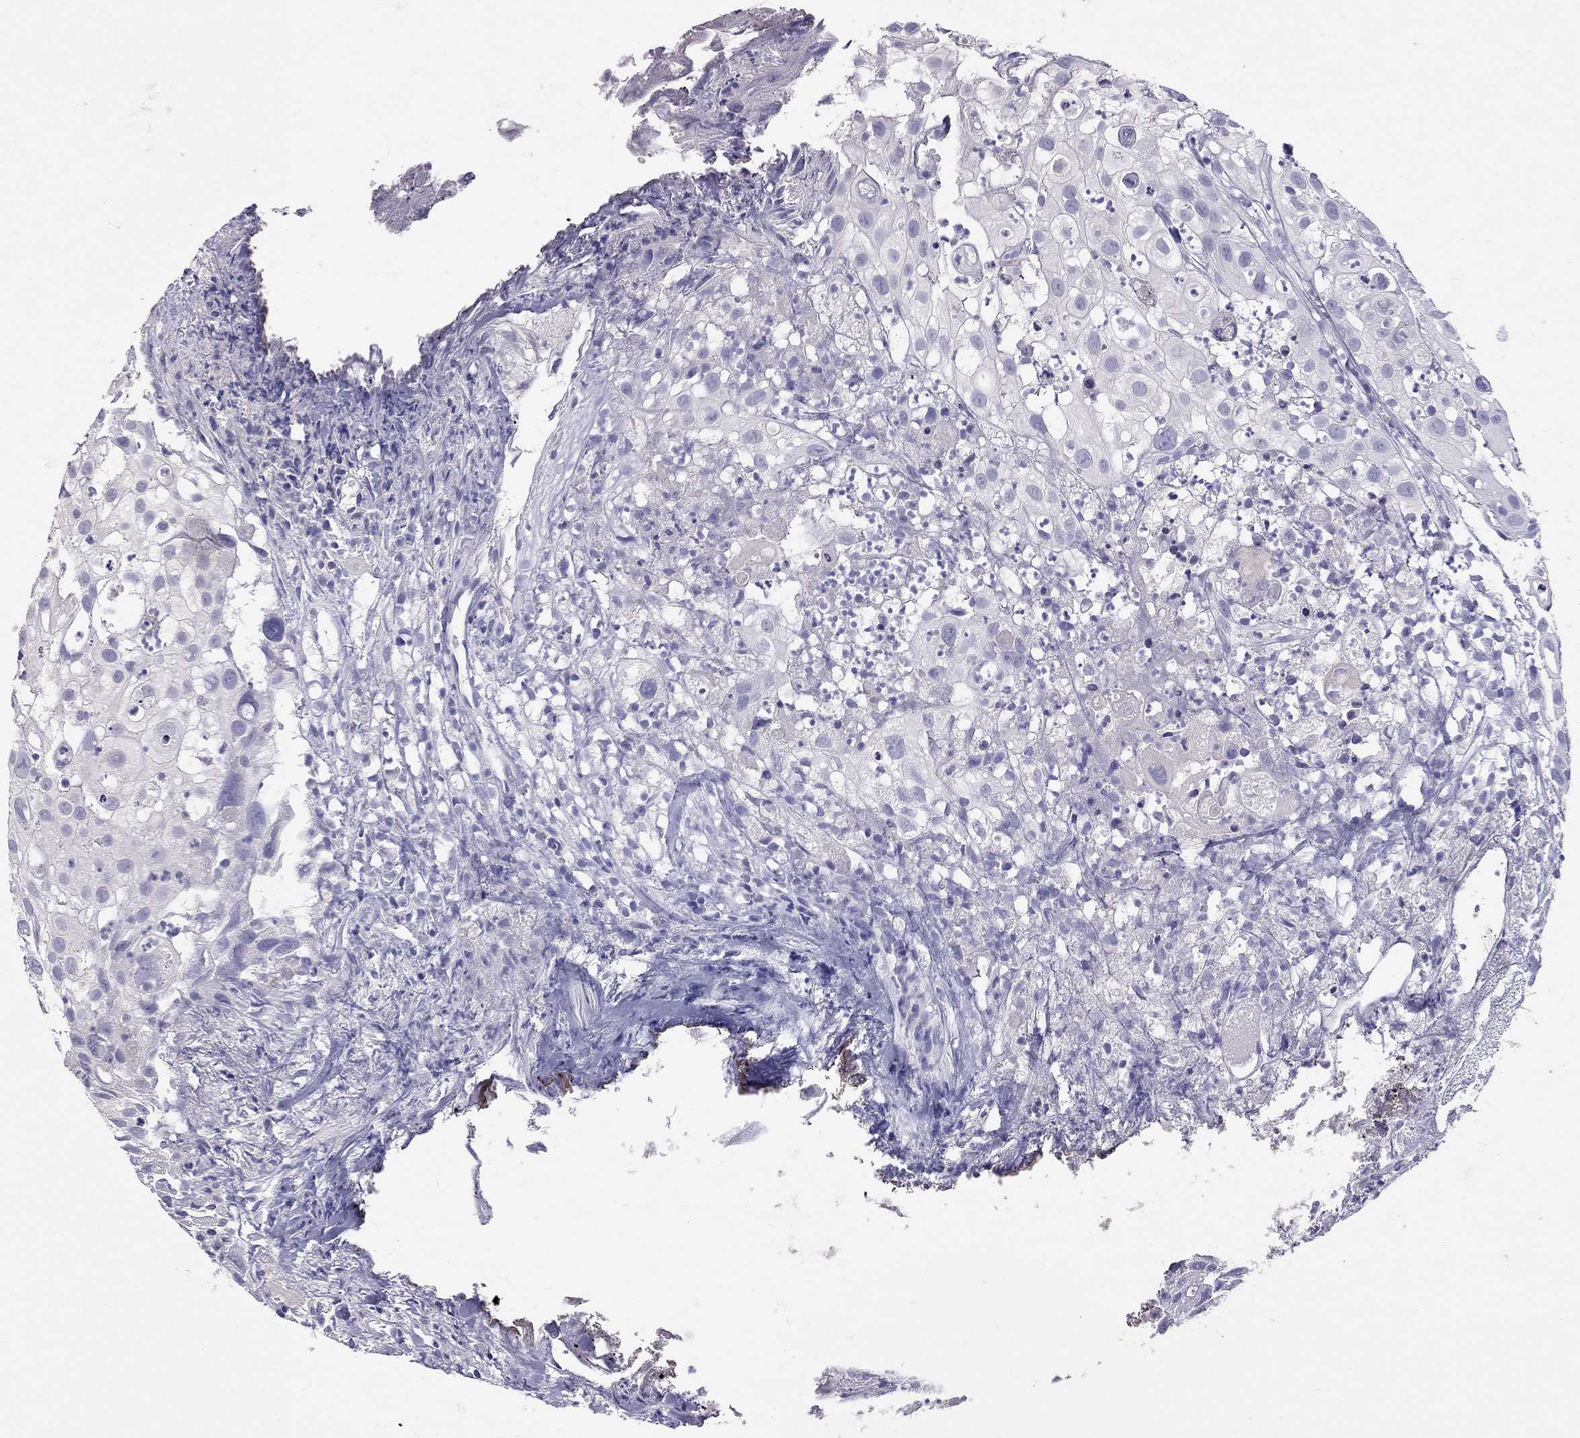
{"staining": {"intensity": "negative", "quantity": "none", "location": "none"}, "tissue": "urothelial cancer", "cell_type": "Tumor cells", "image_type": "cancer", "snomed": [{"axis": "morphology", "description": "Urothelial carcinoma, High grade"}, {"axis": "topography", "description": "Urinary bladder"}], "caption": "The histopathology image demonstrates no staining of tumor cells in high-grade urothelial carcinoma.", "gene": "CFAP91", "patient": {"sex": "female", "age": 79}}